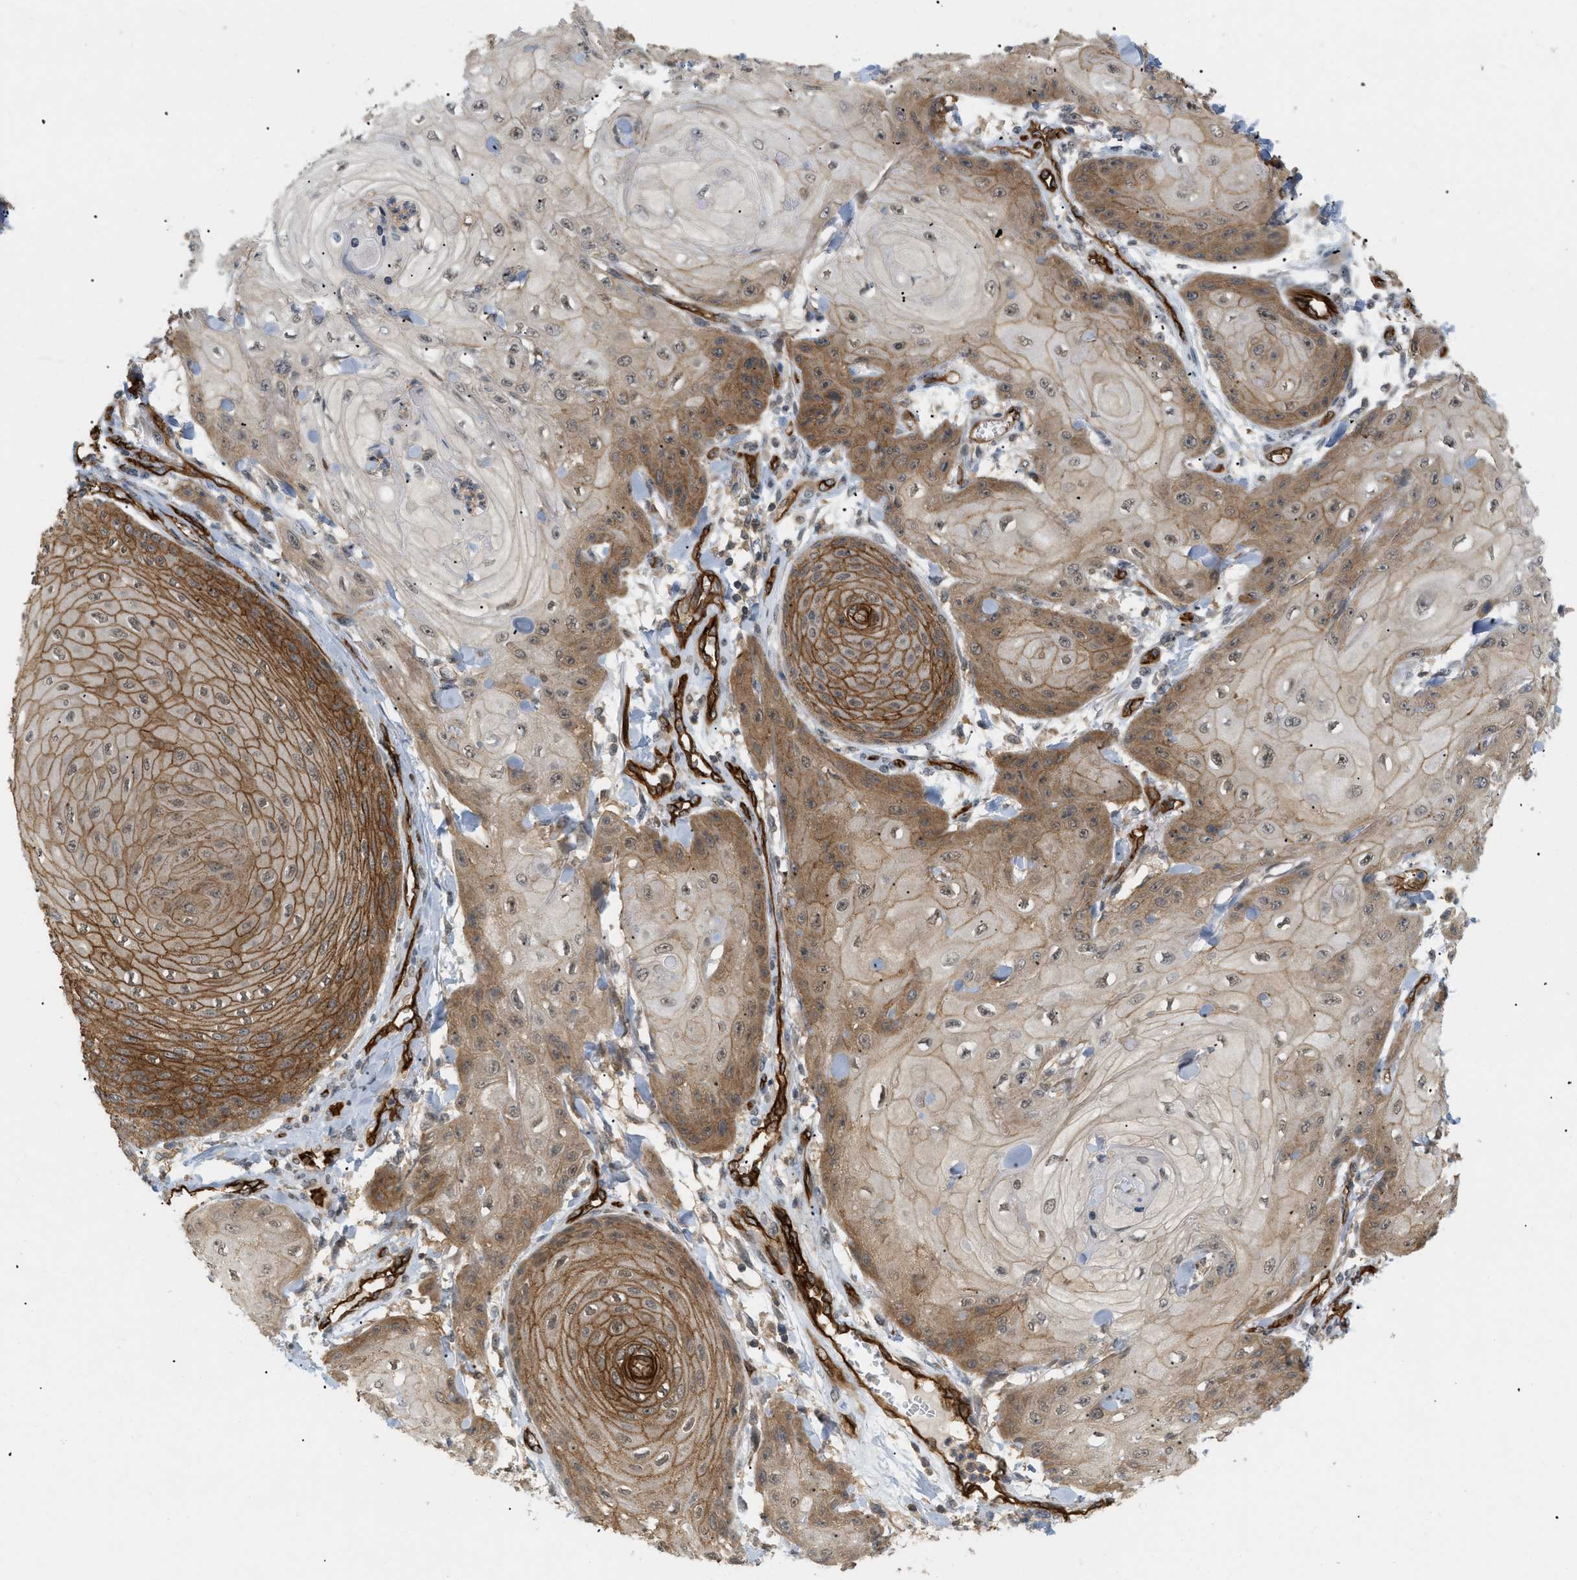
{"staining": {"intensity": "moderate", "quantity": "25%-75%", "location": "cytoplasmic/membranous"}, "tissue": "skin cancer", "cell_type": "Tumor cells", "image_type": "cancer", "snomed": [{"axis": "morphology", "description": "Squamous cell carcinoma, NOS"}, {"axis": "topography", "description": "Skin"}], "caption": "Squamous cell carcinoma (skin) stained with a brown dye displays moderate cytoplasmic/membranous positive staining in about 25%-75% of tumor cells.", "gene": "PALMD", "patient": {"sex": "male", "age": 74}}